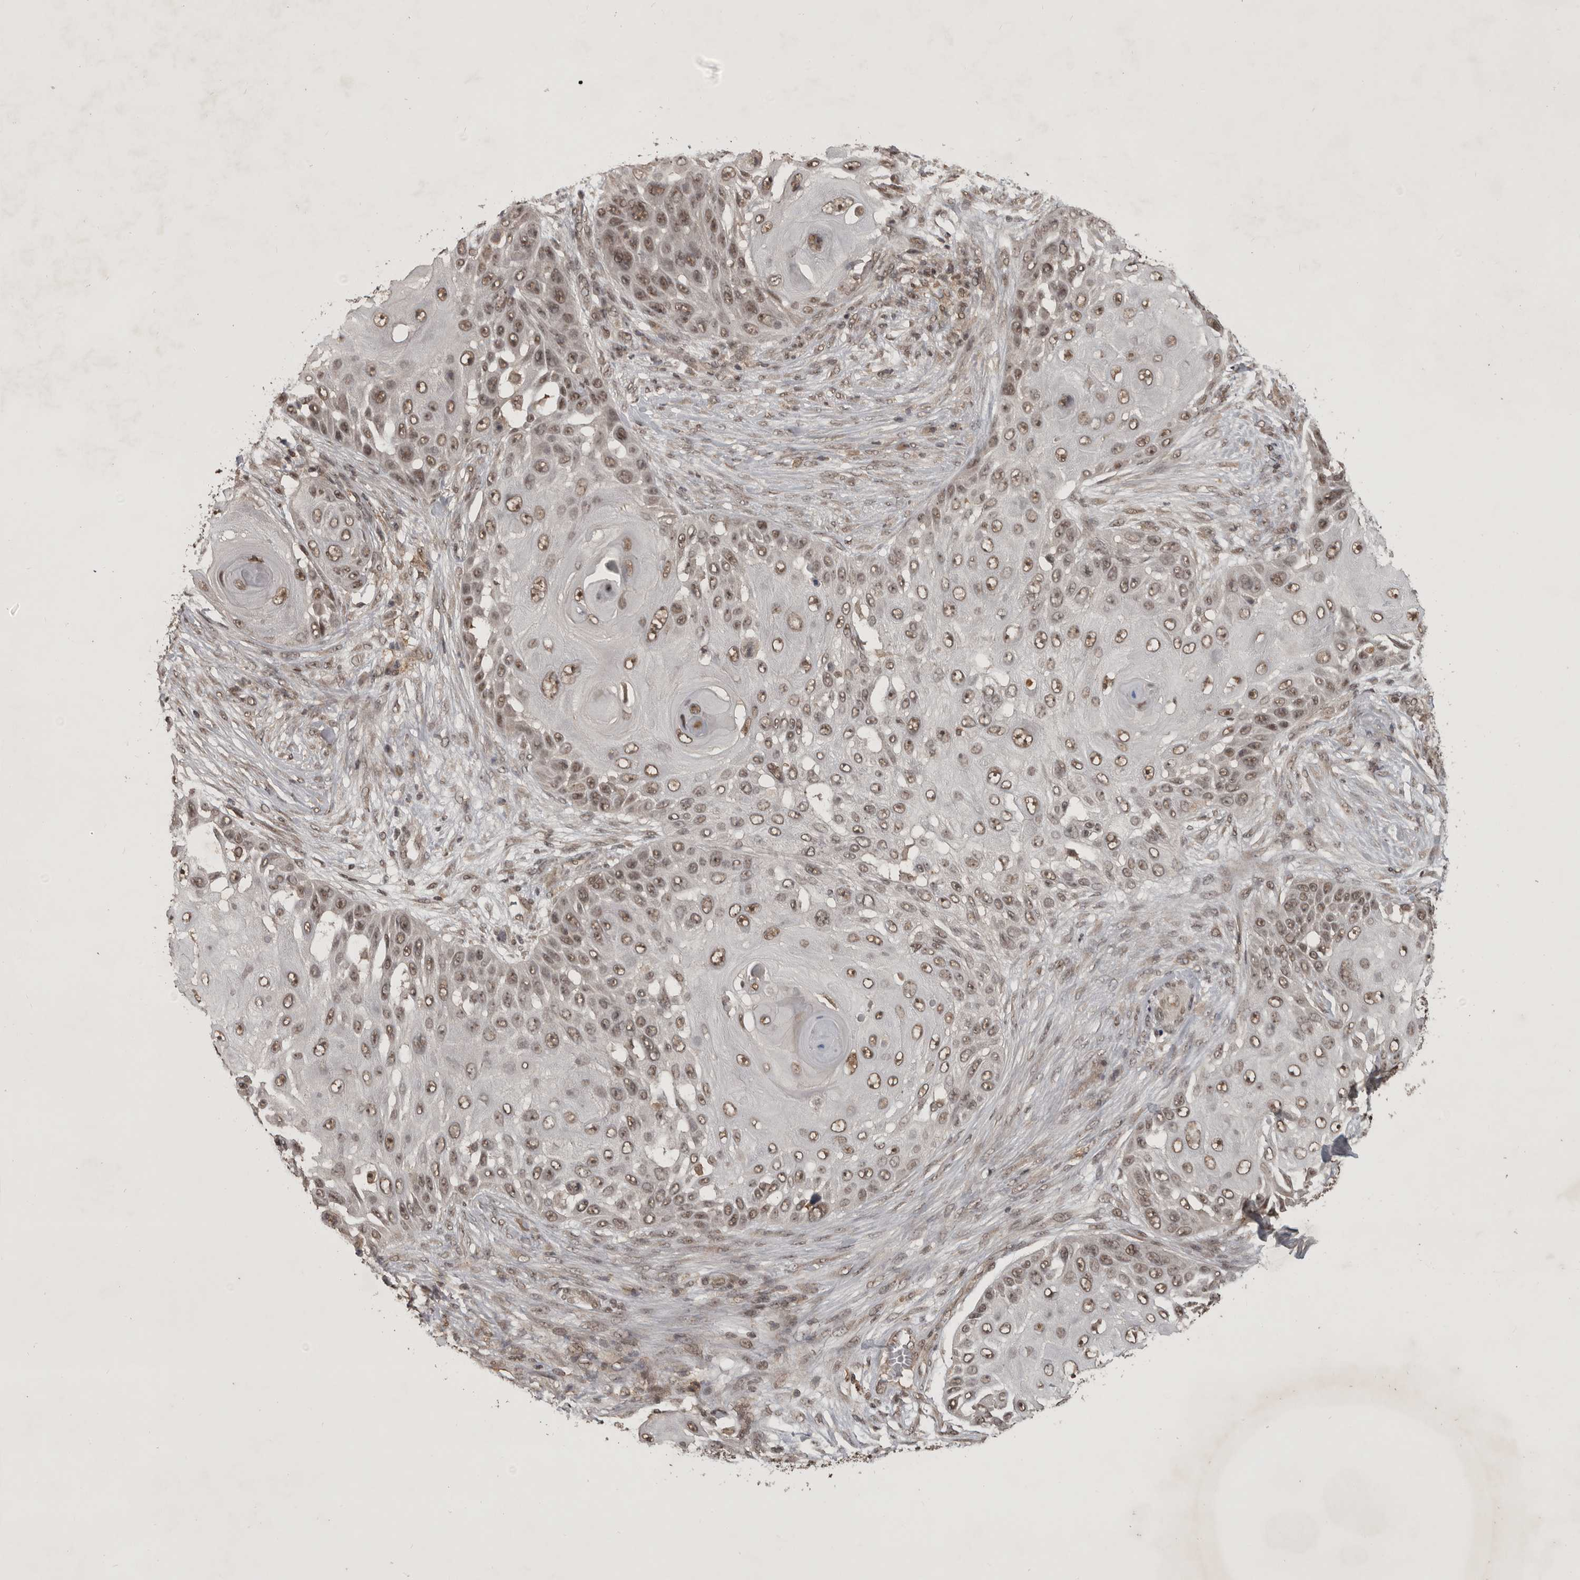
{"staining": {"intensity": "weak", "quantity": ">75%", "location": "nuclear"}, "tissue": "skin cancer", "cell_type": "Tumor cells", "image_type": "cancer", "snomed": [{"axis": "morphology", "description": "Squamous cell carcinoma, NOS"}, {"axis": "topography", "description": "Skin"}], "caption": "Immunohistochemistry micrograph of neoplastic tissue: human skin squamous cell carcinoma stained using immunohistochemistry (IHC) shows low levels of weak protein expression localized specifically in the nuclear of tumor cells, appearing as a nuclear brown color.", "gene": "CBLL1", "patient": {"sex": "female", "age": 44}}